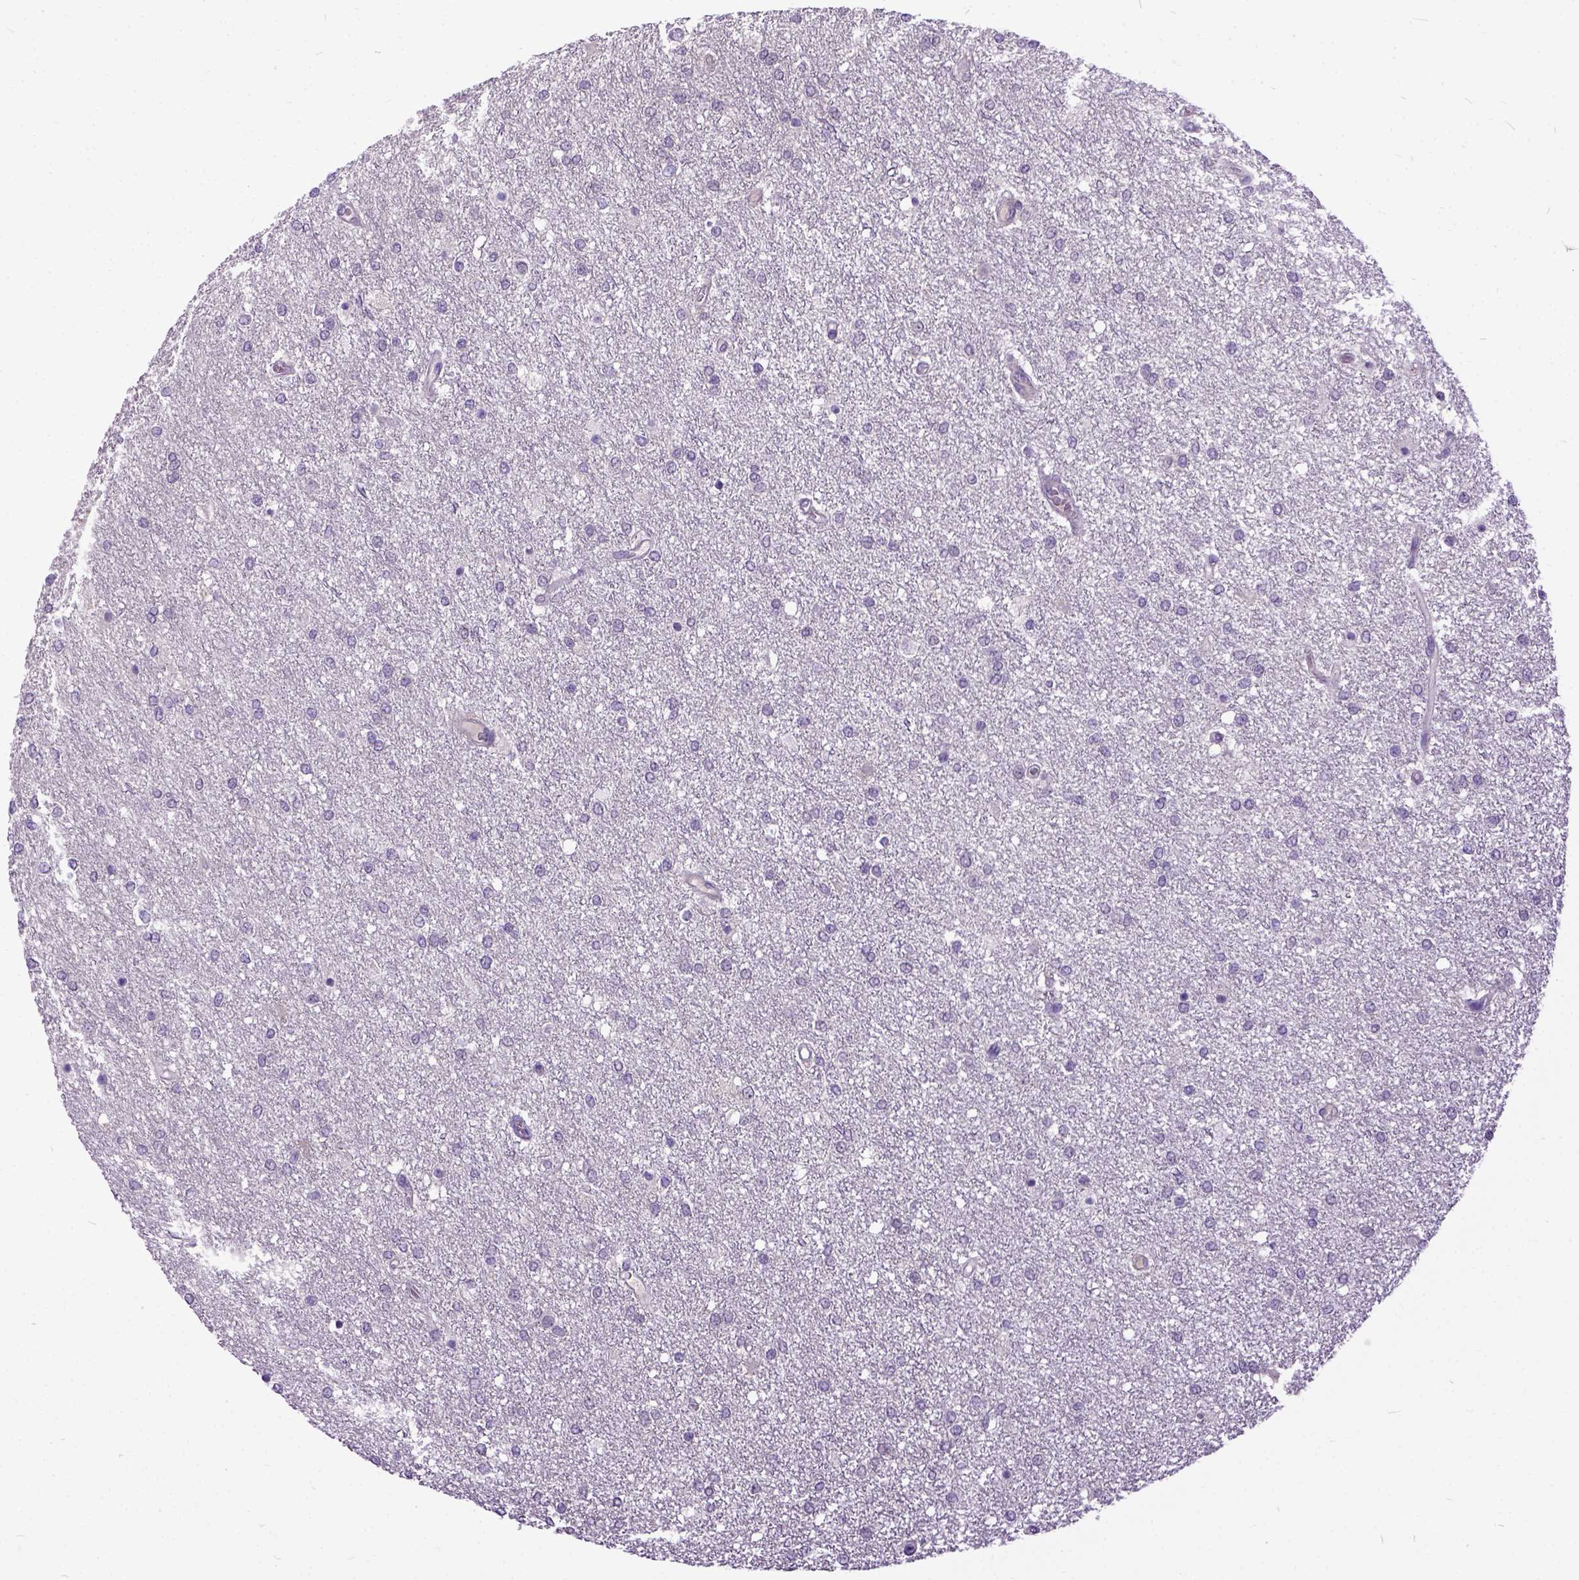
{"staining": {"intensity": "negative", "quantity": "none", "location": "none"}, "tissue": "glioma", "cell_type": "Tumor cells", "image_type": "cancer", "snomed": [{"axis": "morphology", "description": "Glioma, malignant, High grade"}, {"axis": "topography", "description": "Brain"}], "caption": "High magnification brightfield microscopy of glioma stained with DAB (3,3'-diaminobenzidine) (brown) and counterstained with hematoxylin (blue): tumor cells show no significant expression. (Stains: DAB (3,3'-diaminobenzidine) immunohistochemistry (IHC) with hematoxylin counter stain, Microscopy: brightfield microscopy at high magnification).", "gene": "NEK5", "patient": {"sex": "female", "age": 61}}